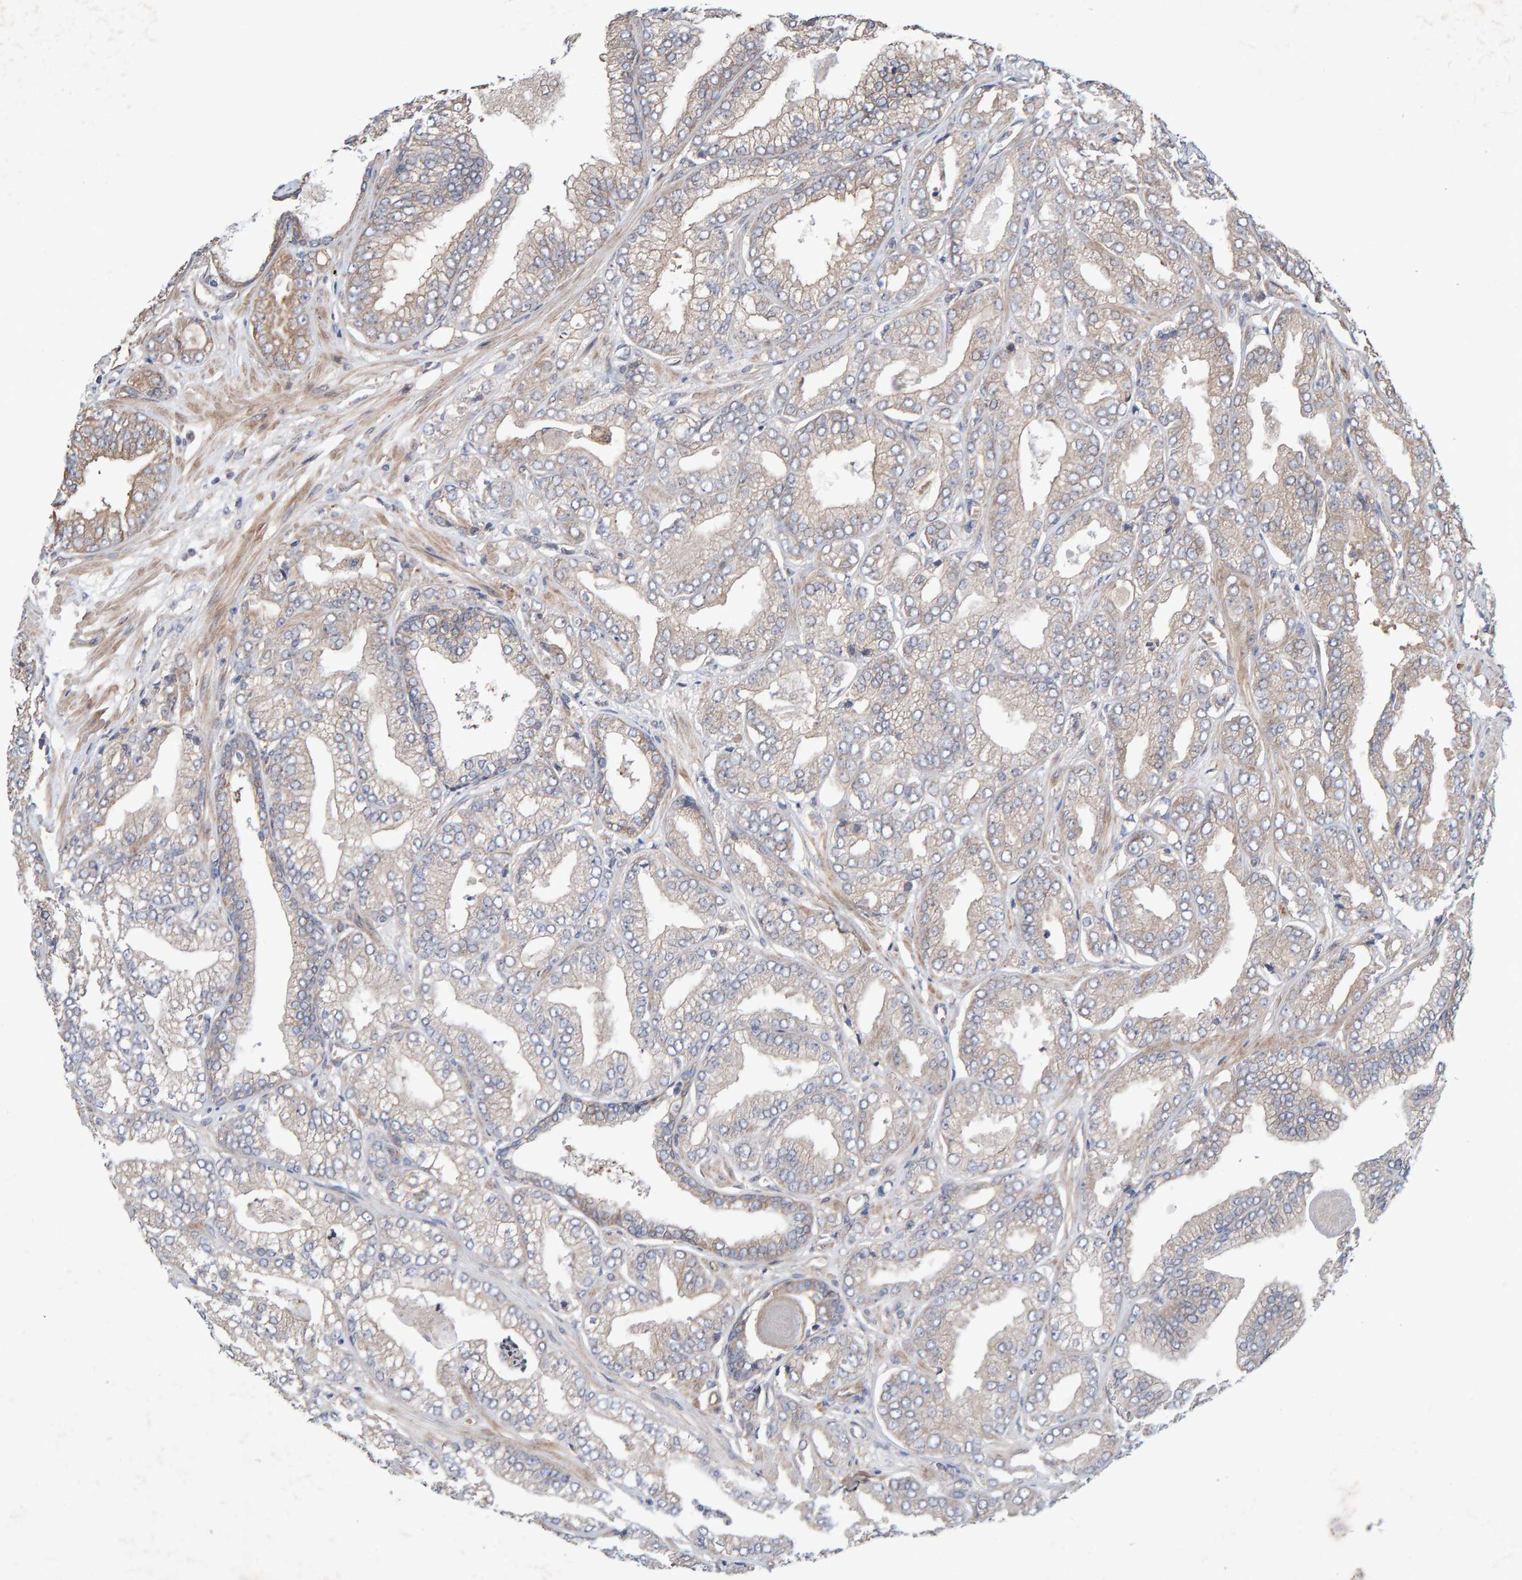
{"staining": {"intensity": "weak", "quantity": "<25%", "location": "cytoplasmic/membranous"}, "tissue": "prostate cancer", "cell_type": "Tumor cells", "image_type": "cancer", "snomed": [{"axis": "morphology", "description": "Adenocarcinoma, Low grade"}, {"axis": "topography", "description": "Prostate"}], "caption": "An image of prostate cancer stained for a protein exhibits no brown staining in tumor cells.", "gene": "LRSAM1", "patient": {"sex": "male", "age": 52}}